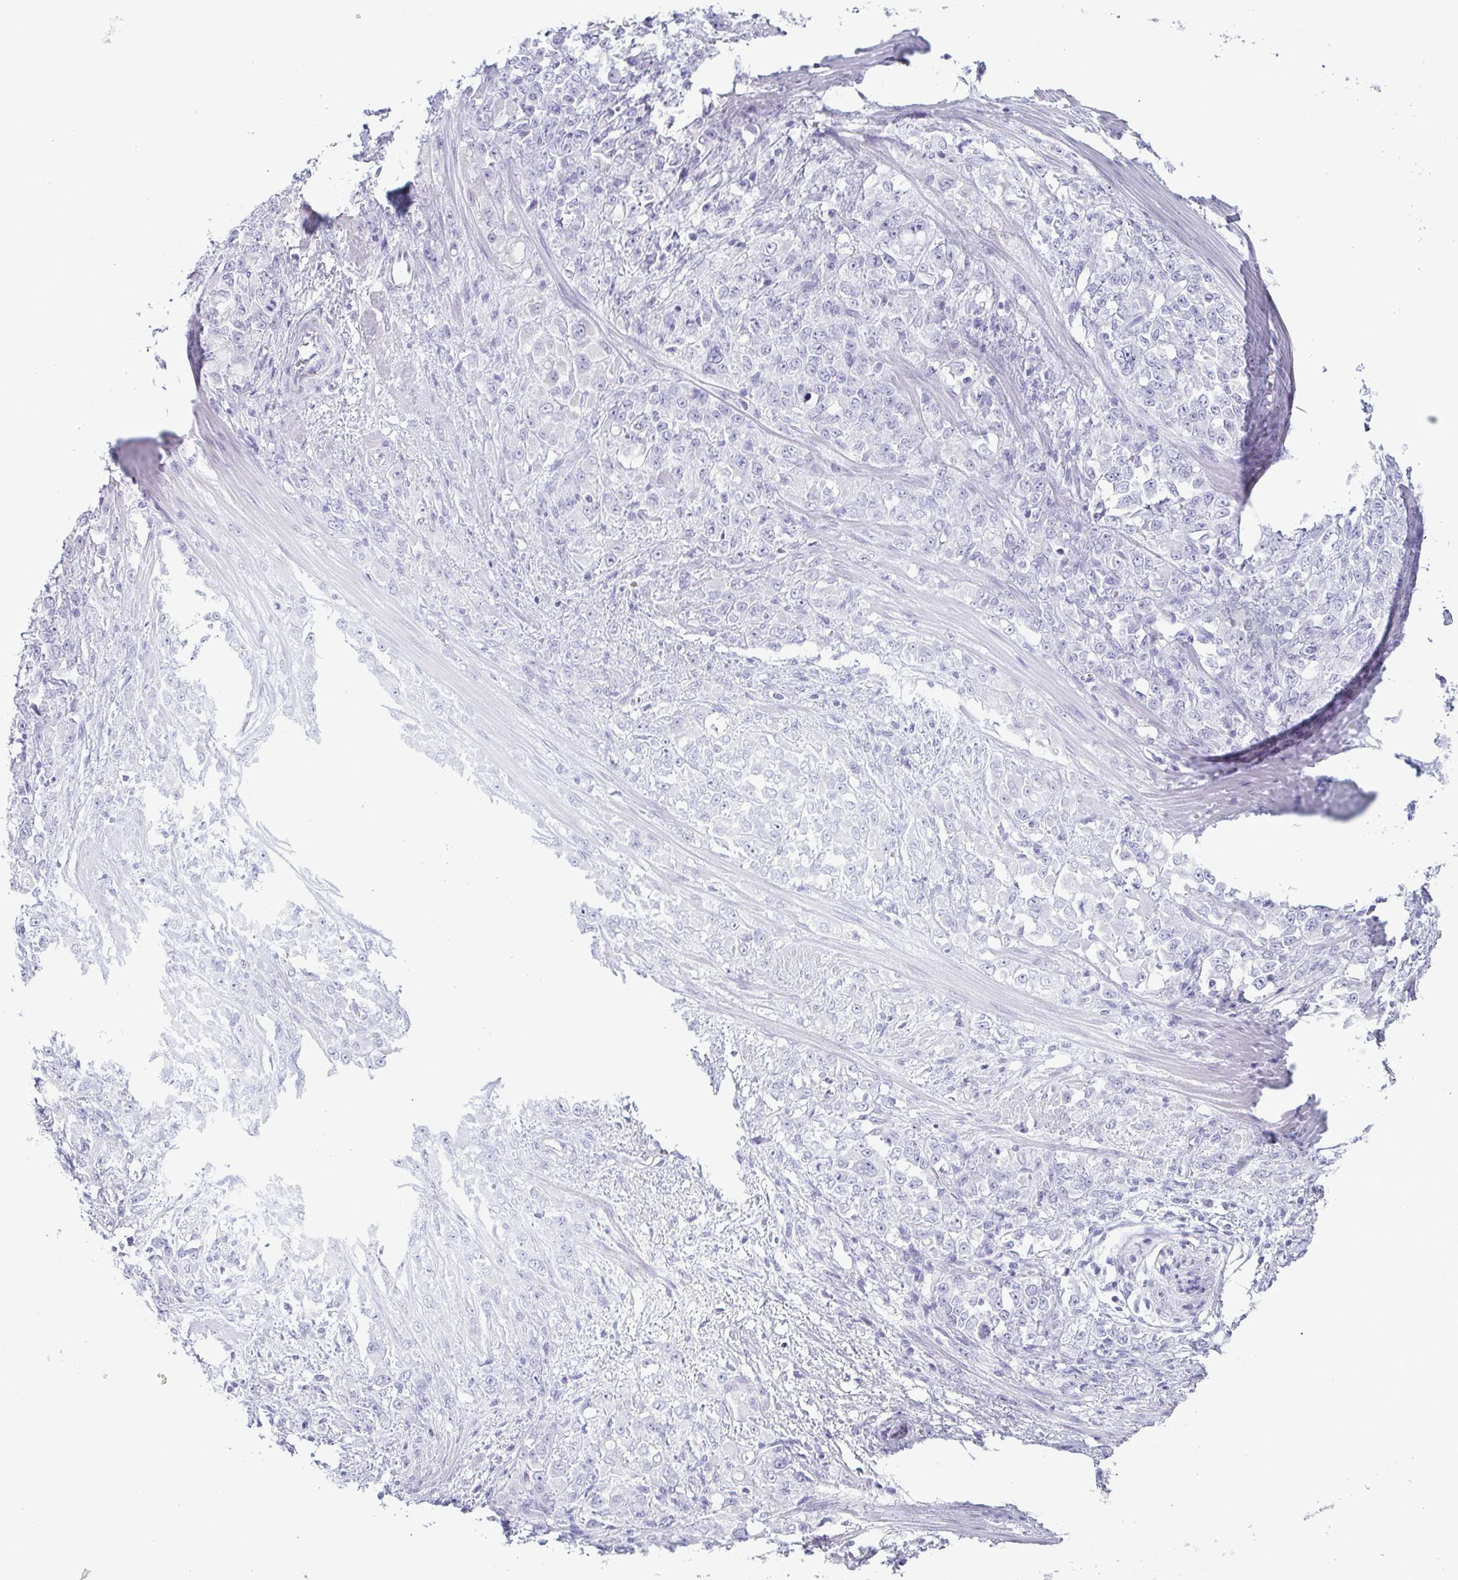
{"staining": {"intensity": "negative", "quantity": "none", "location": "none"}, "tissue": "stomach cancer", "cell_type": "Tumor cells", "image_type": "cancer", "snomed": [{"axis": "morphology", "description": "Adenocarcinoma, NOS"}, {"axis": "topography", "description": "Stomach"}], "caption": "Protein analysis of stomach cancer displays no significant positivity in tumor cells. (DAB (3,3'-diaminobenzidine) IHC with hematoxylin counter stain).", "gene": "KRT10", "patient": {"sex": "female", "age": 76}}